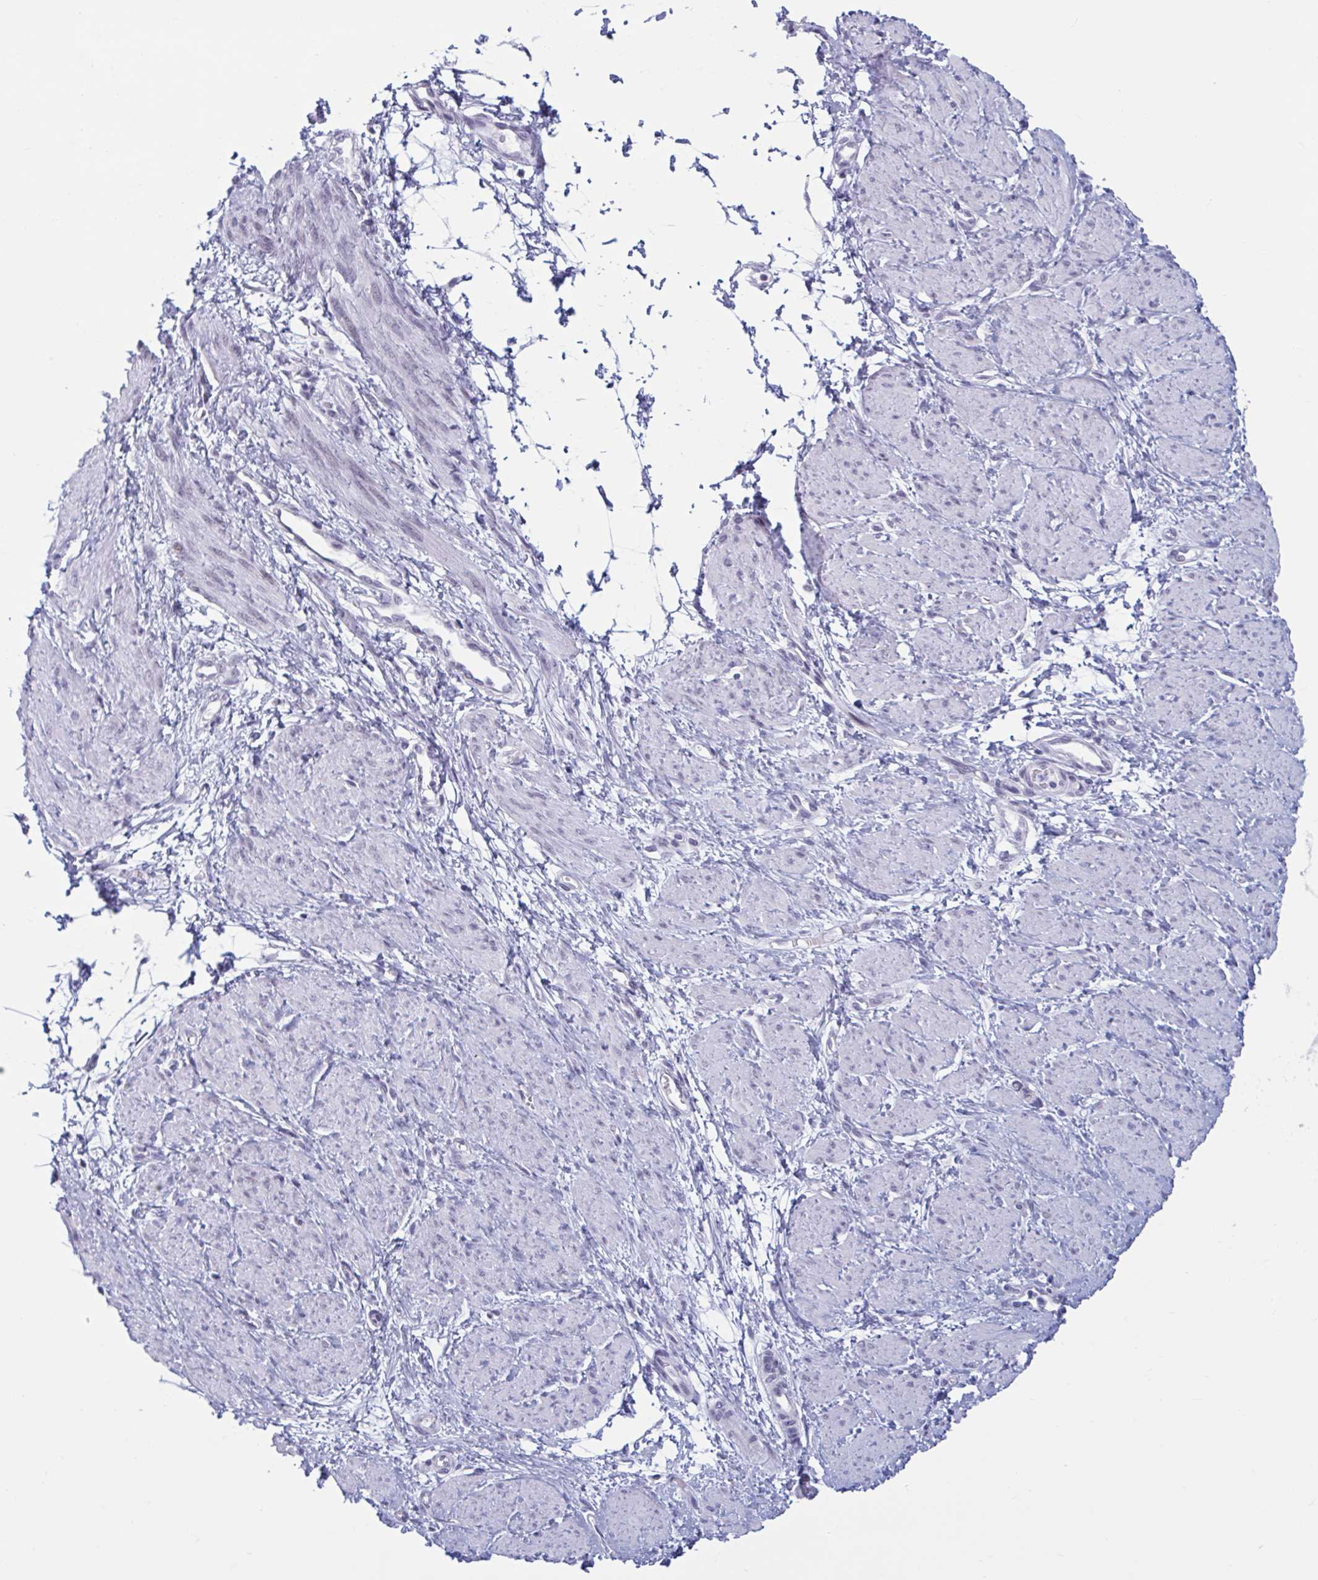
{"staining": {"intensity": "negative", "quantity": "none", "location": "none"}, "tissue": "smooth muscle", "cell_type": "Smooth muscle cells", "image_type": "normal", "snomed": [{"axis": "morphology", "description": "Normal tissue, NOS"}, {"axis": "topography", "description": "Smooth muscle"}, {"axis": "topography", "description": "Uterus"}], "caption": "IHC of unremarkable smooth muscle displays no expression in smooth muscle cells.", "gene": "MSMB", "patient": {"sex": "female", "age": 39}}